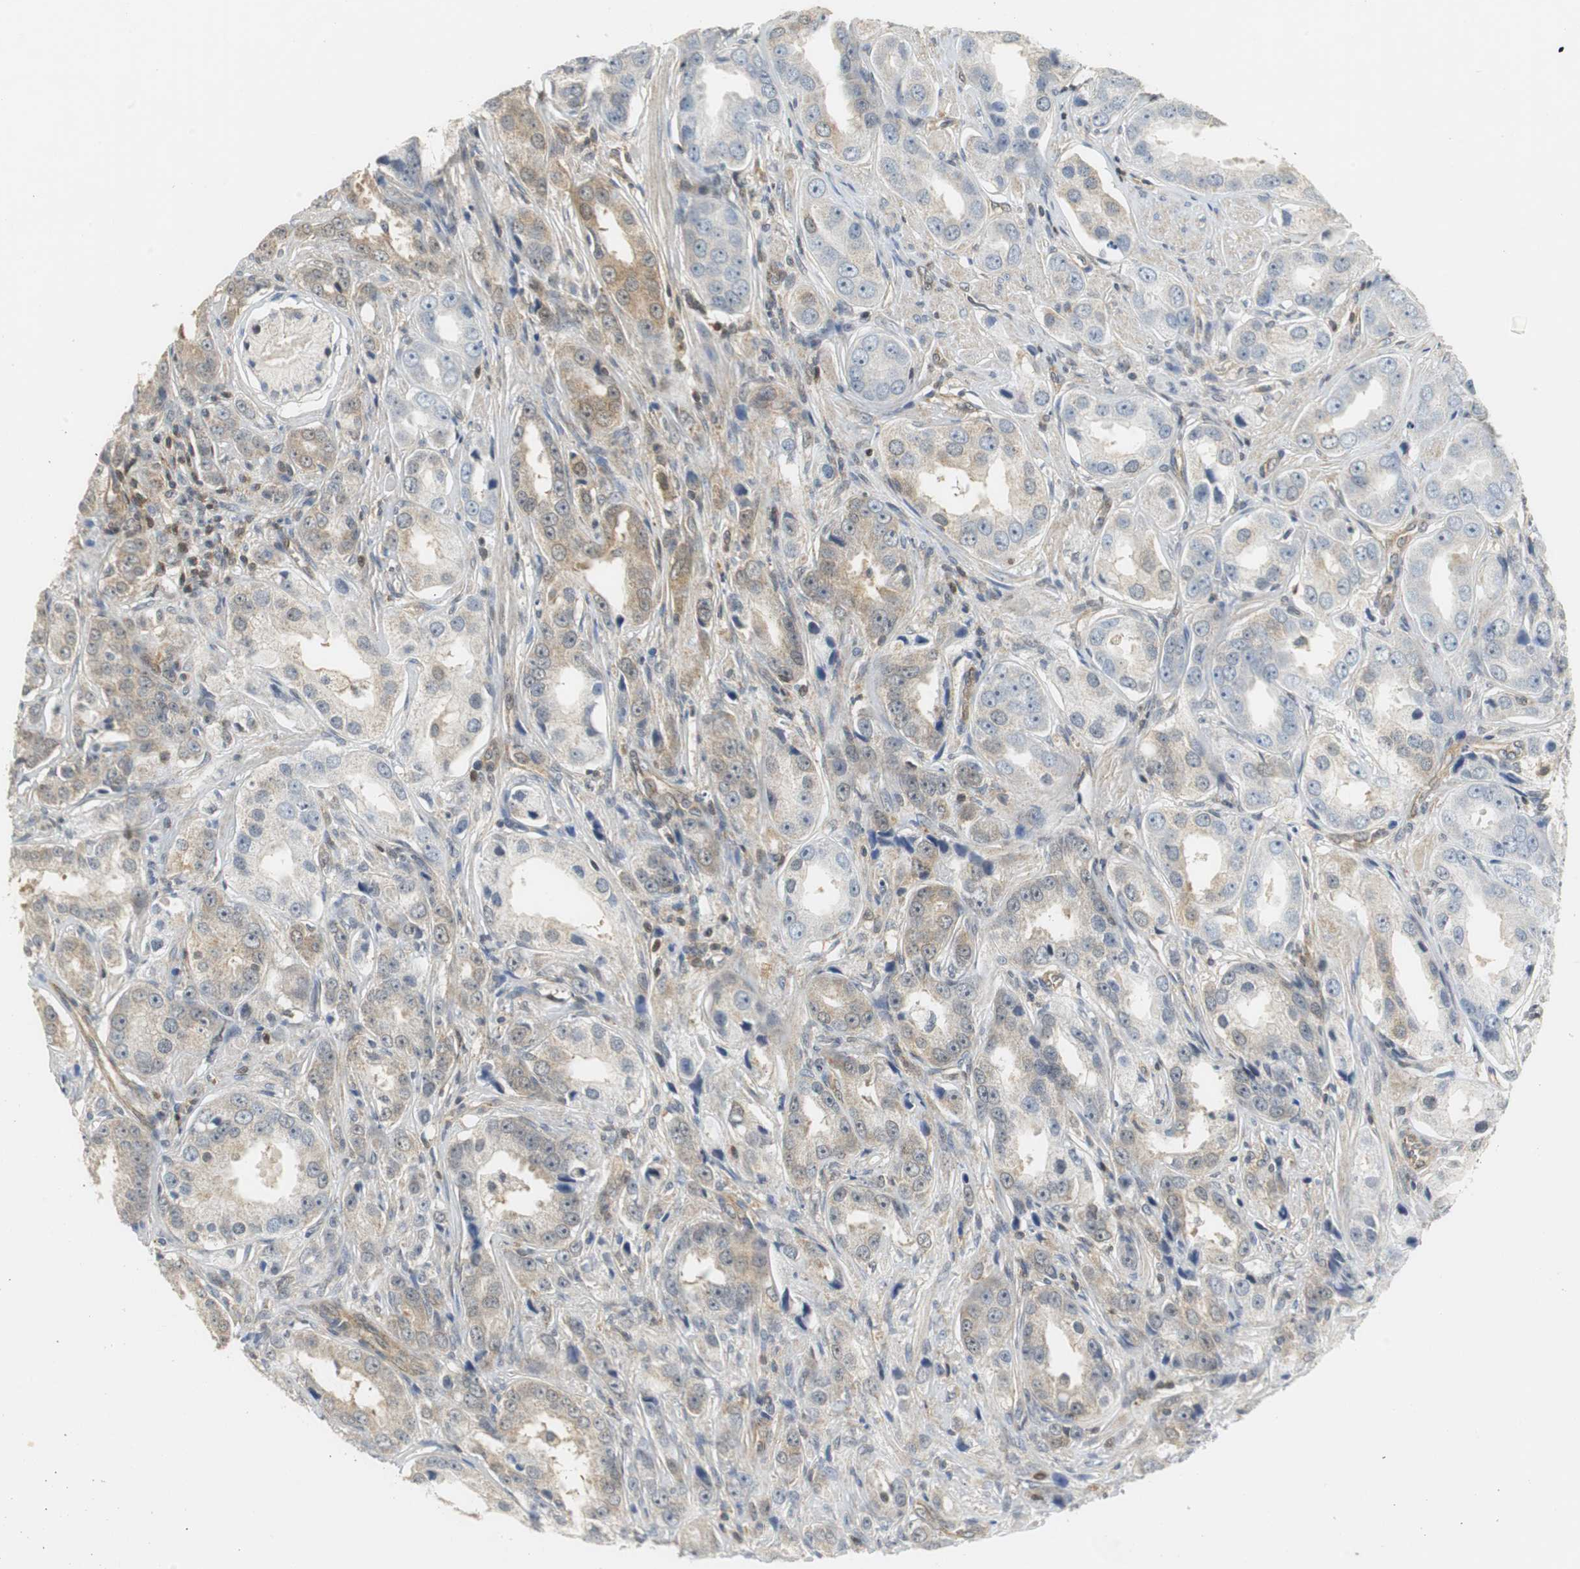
{"staining": {"intensity": "weak", "quantity": "25%-75%", "location": "cytoplasmic/membranous"}, "tissue": "prostate cancer", "cell_type": "Tumor cells", "image_type": "cancer", "snomed": [{"axis": "morphology", "description": "Adenocarcinoma, Medium grade"}, {"axis": "topography", "description": "Prostate"}], "caption": "Prostate medium-grade adenocarcinoma was stained to show a protein in brown. There is low levels of weak cytoplasmic/membranous expression in approximately 25%-75% of tumor cells.", "gene": "GSDMD", "patient": {"sex": "male", "age": 53}}